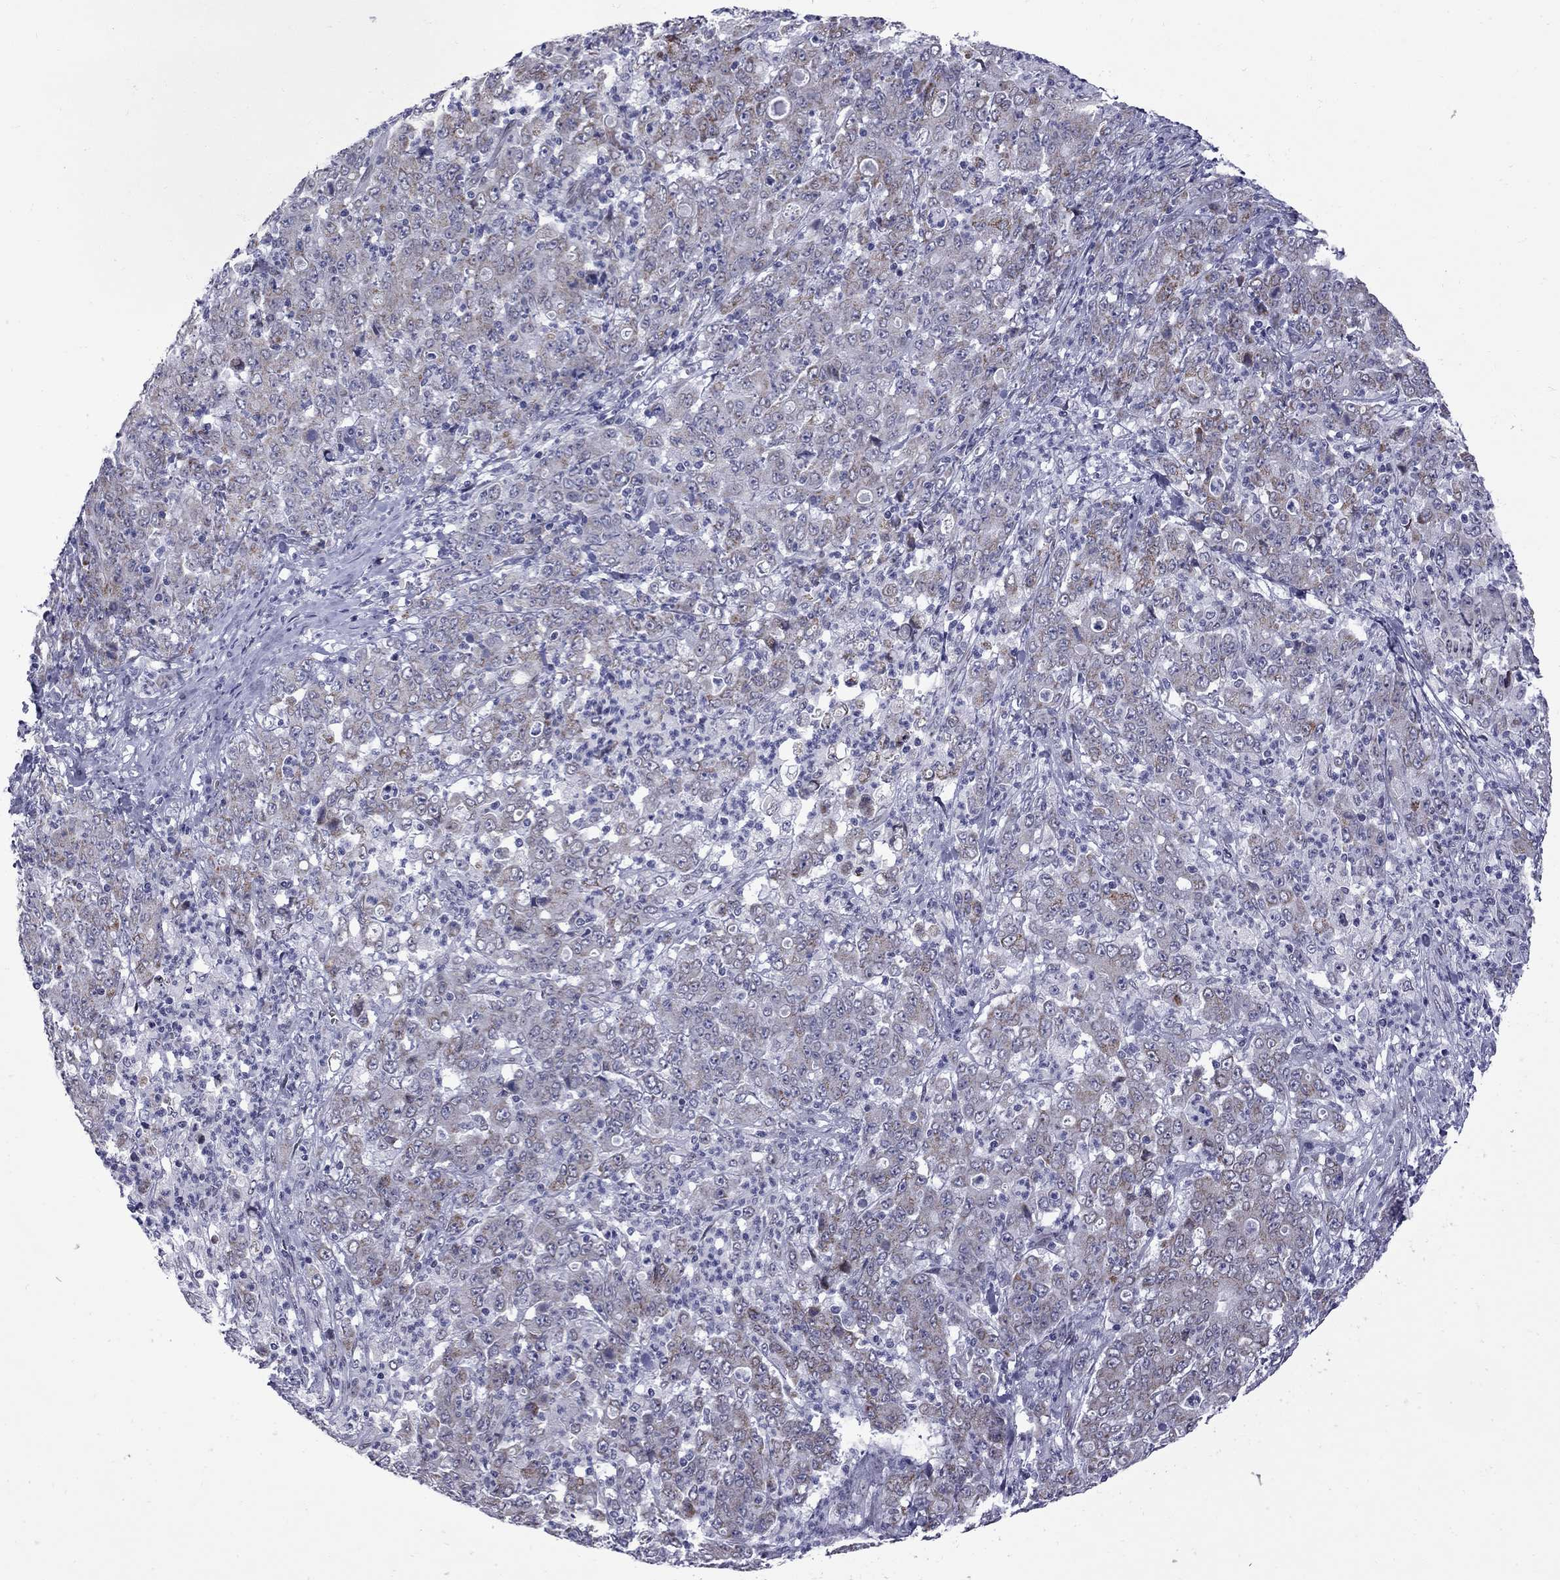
{"staining": {"intensity": "weak", "quantity": "<25%", "location": "cytoplasmic/membranous"}, "tissue": "stomach cancer", "cell_type": "Tumor cells", "image_type": "cancer", "snomed": [{"axis": "morphology", "description": "Adenocarcinoma, NOS"}, {"axis": "topography", "description": "Stomach, lower"}], "caption": "There is no significant positivity in tumor cells of adenocarcinoma (stomach).", "gene": "CLTCL1", "patient": {"sex": "female", "age": 71}}